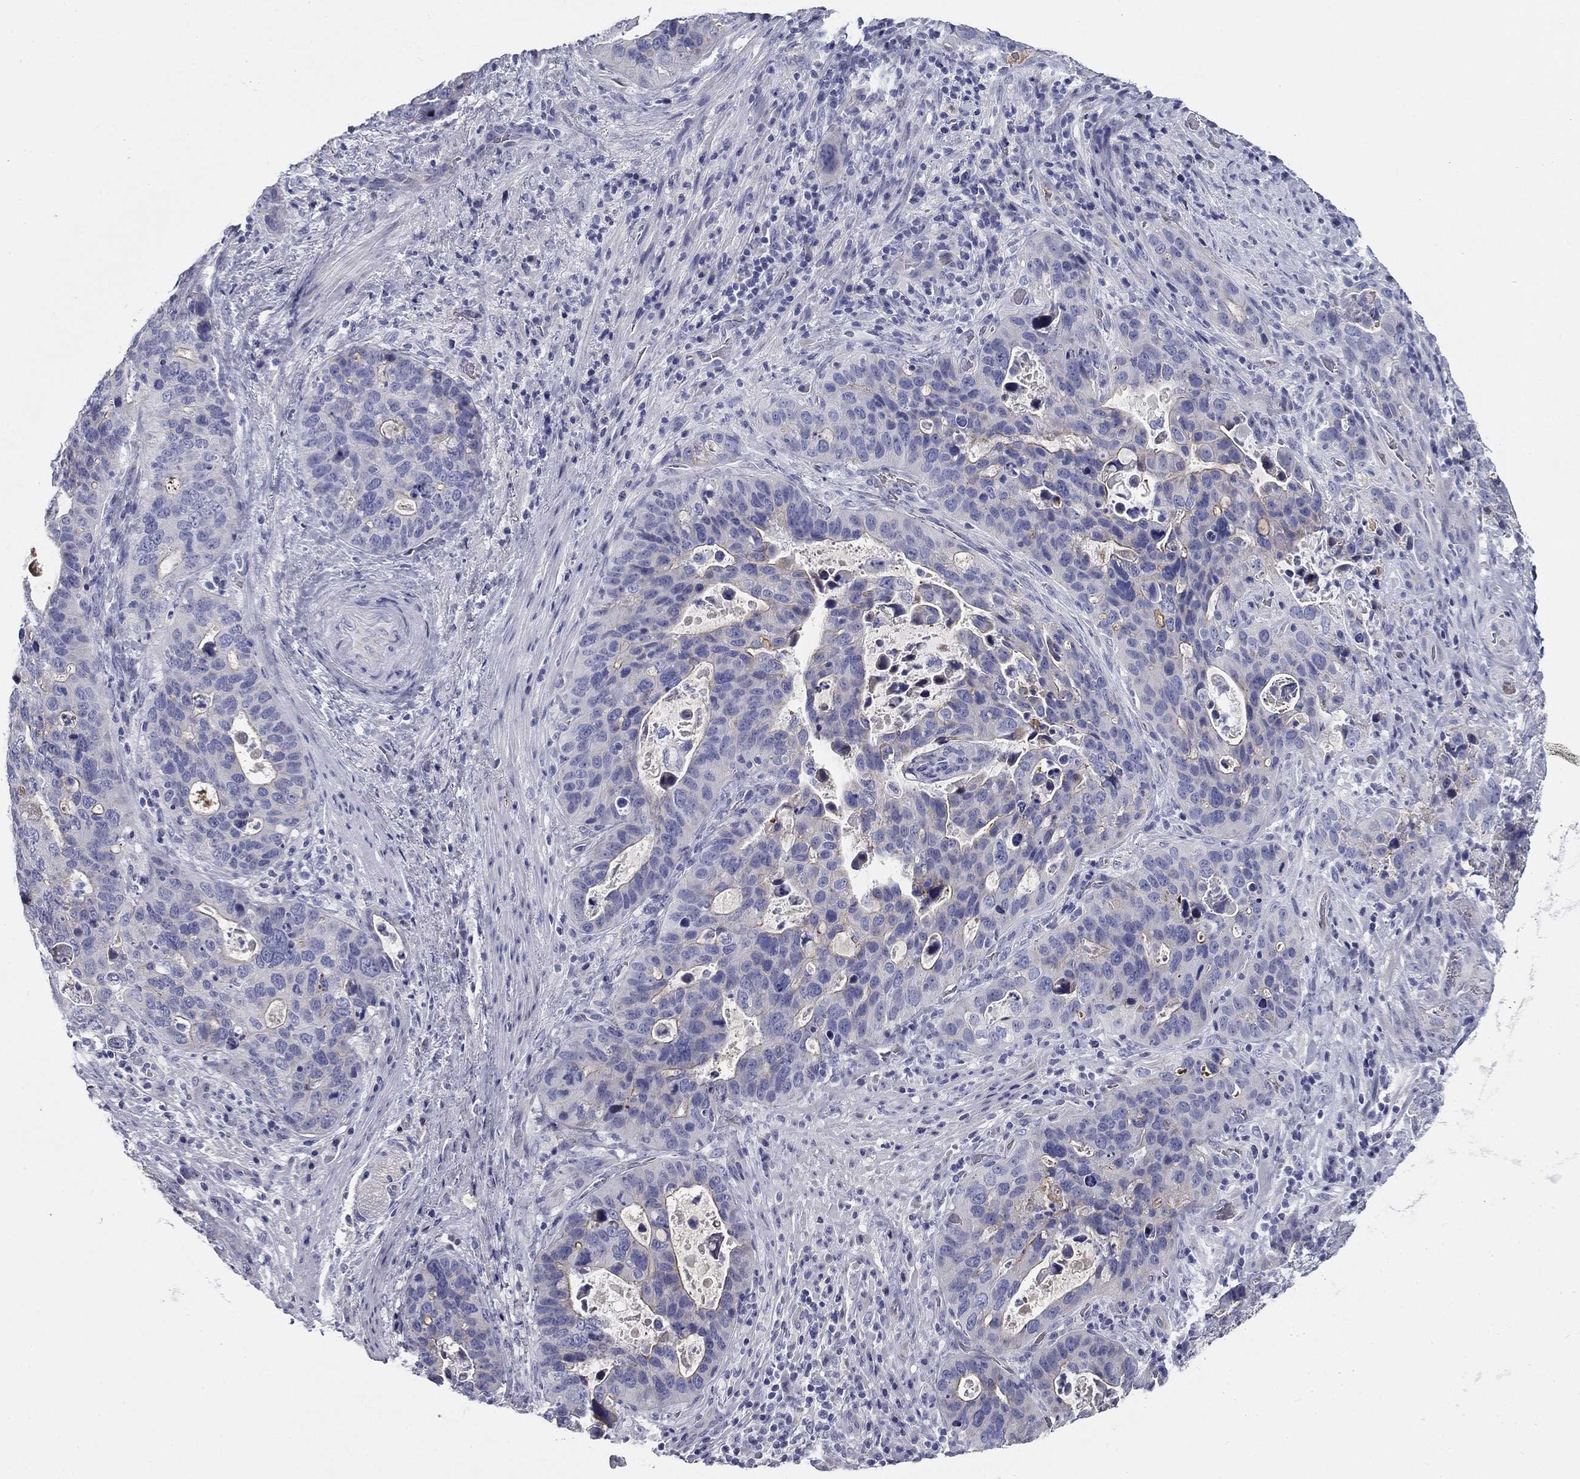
{"staining": {"intensity": "negative", "quantity": "none", "location": "none"}, "tissue": "stomach cancer", "cell_type": "Tumor cells", "image_type": "cancer", "snomed": [{"axis": "morphology", "description": "Adenocarcinoma, NOS"}, {"axis": "topography", "description": "Stomach"}], "caption": "Tumor cells are negative for protein expression in human stomach adenocarcinoma.", "gene": "CPLX4", "patient": {"sex": "male", "age": 54}}